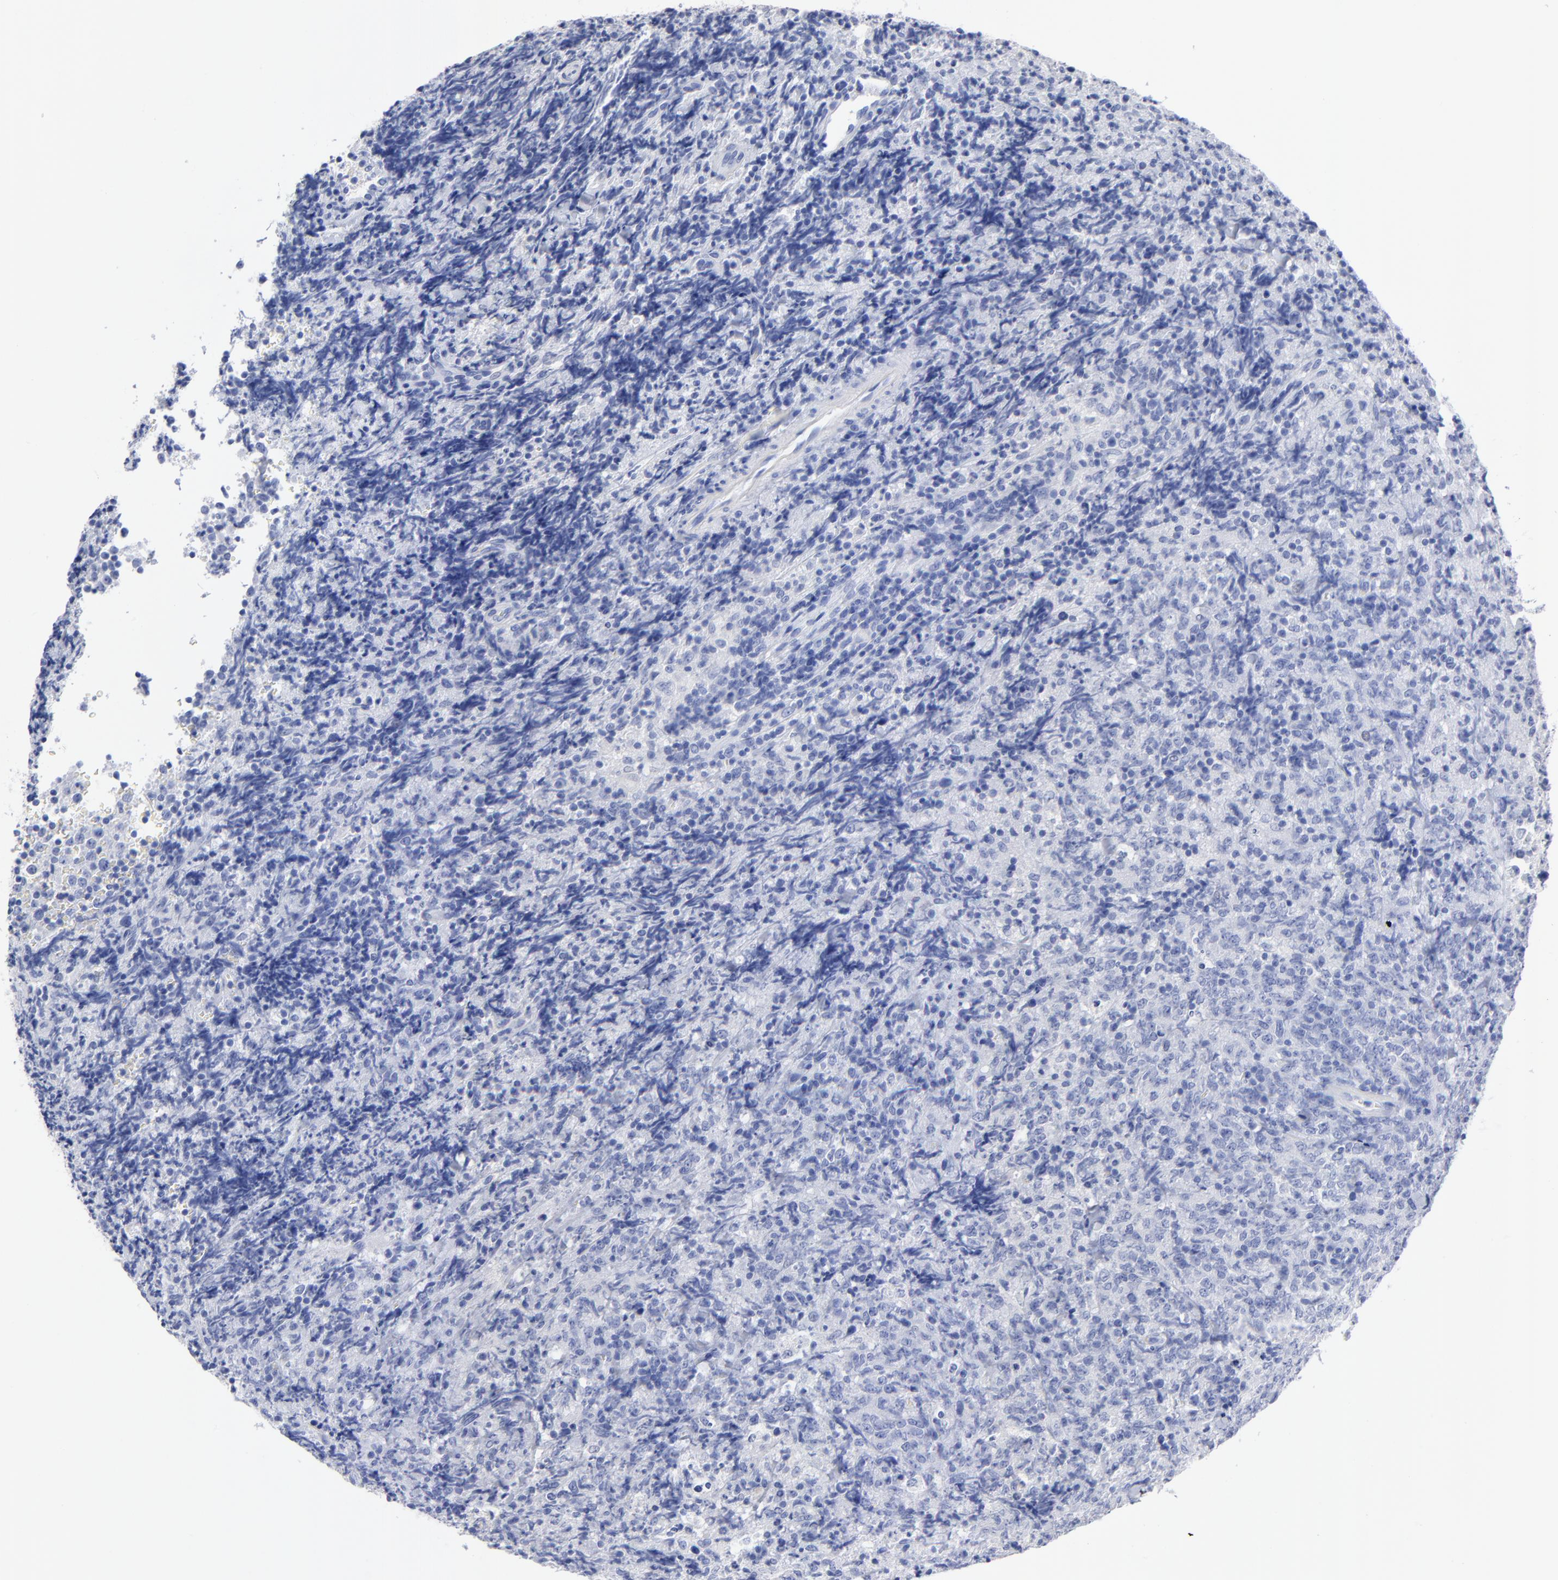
{"staining": {"intensity": "negative", "quantity": "none", "location": "none"}, "tissue": "lymphoma", "cell_type": "Tumor cells", "image_type": "cancer", "snomed": [{"axis": "morphology", "description": "Malignant lymphoma, non-Hodgkin's type, High grade"}, {"axis": "topography", "description": "Tonsil"}], "caption": "DAB immunohistochemical staining of human lymphoma displays no significant expression in tumor cells.", "gene": "ACY1", "patient": {"sex": "female", "age": 36}}